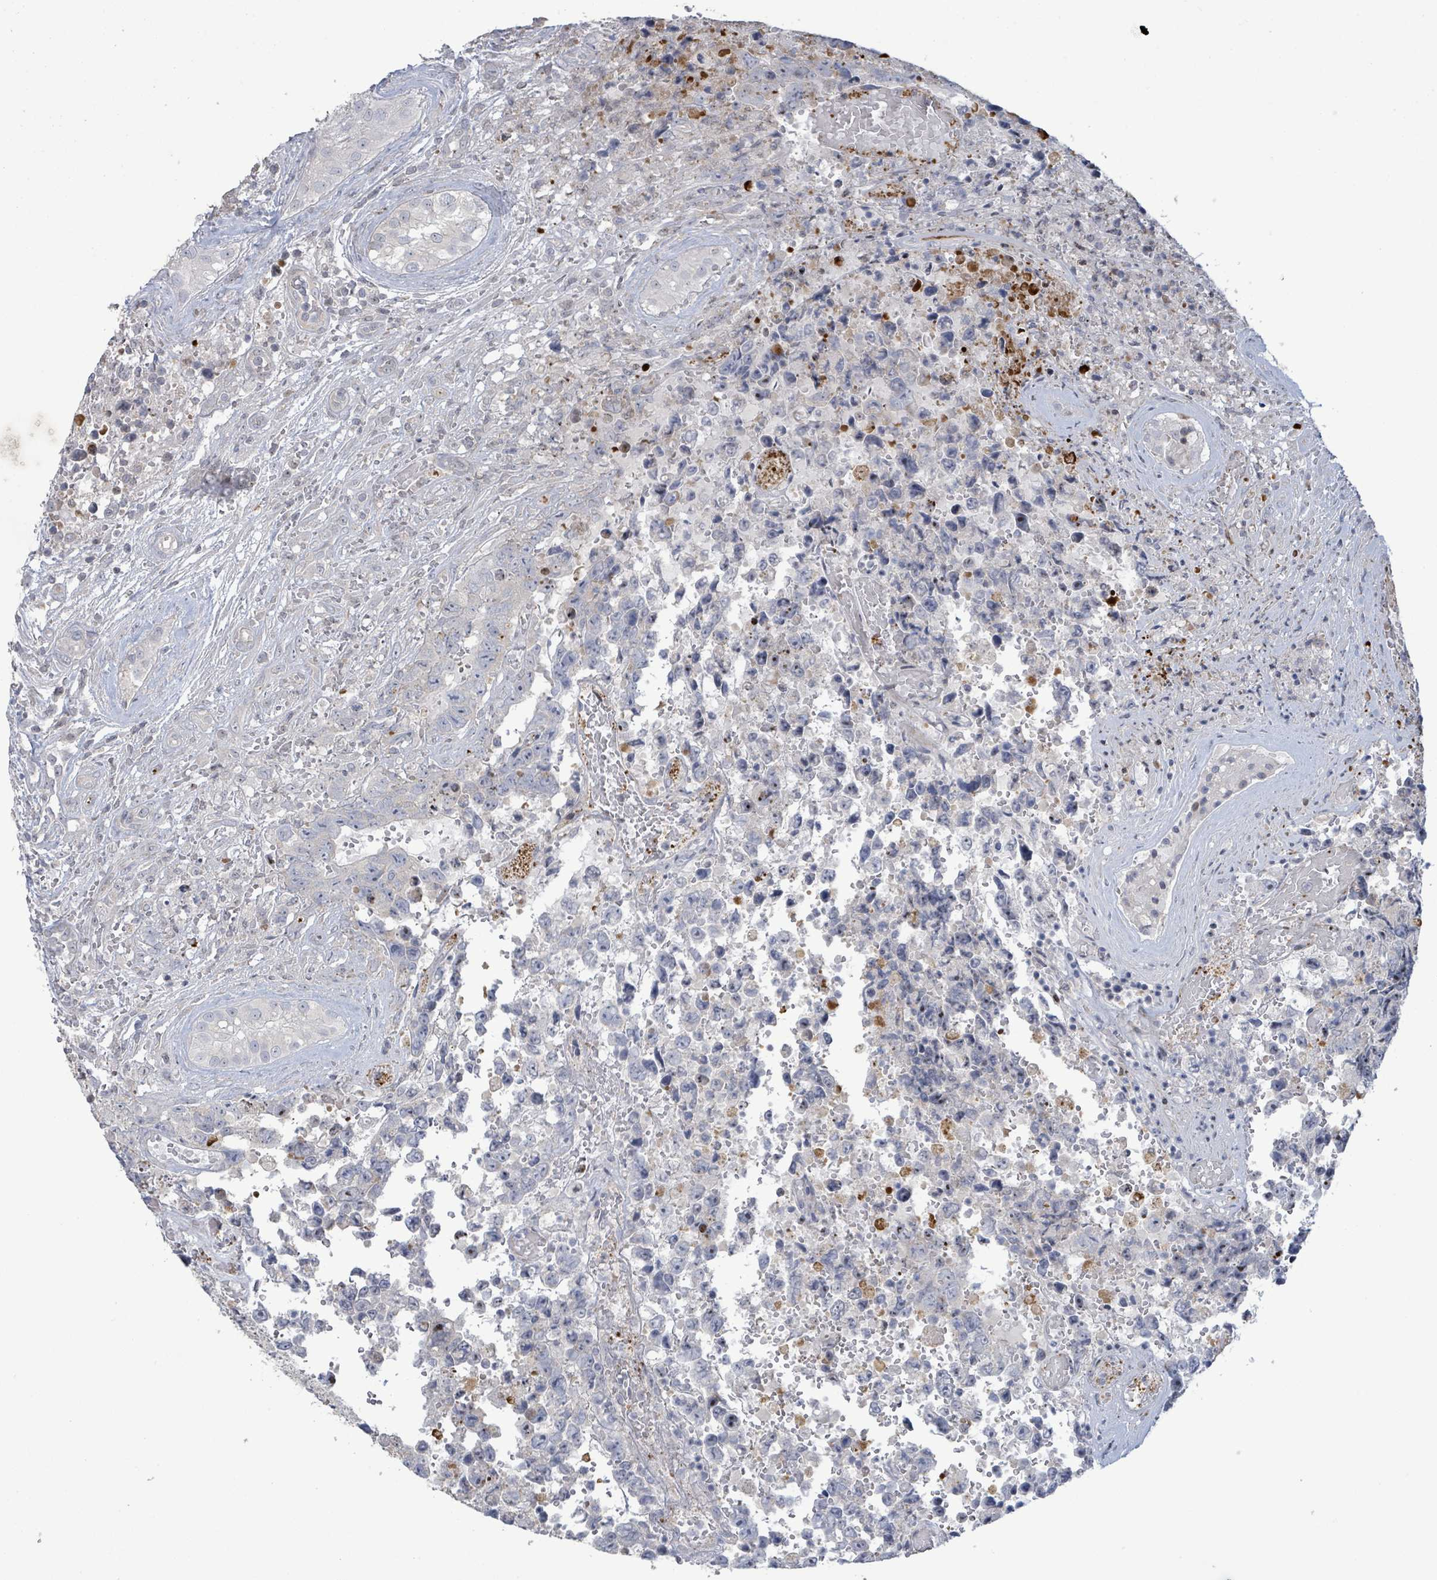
{"staining": {"intensity": "negative", "quantity": "none", "location": "none"}, "tissue": "testis cancer", "cell_type": "Tumor cells", "image_type": "cancer", "snomed": [{"axis": "morphology", "description": "Normal tissue, NOS"}, {"axis": "morphology", "description": "Carcinoma, Embryonal, NOS"}, {"axis": "topography", "description": "Testis"}, {"axis": "topography", "description": "Epididymis"}], "caption": "Tumor cells show no significant protein expression in embryonal carcinoma (testis).", "gene": "LILRA4", "patient": {"sex": "male", "age": 25}}